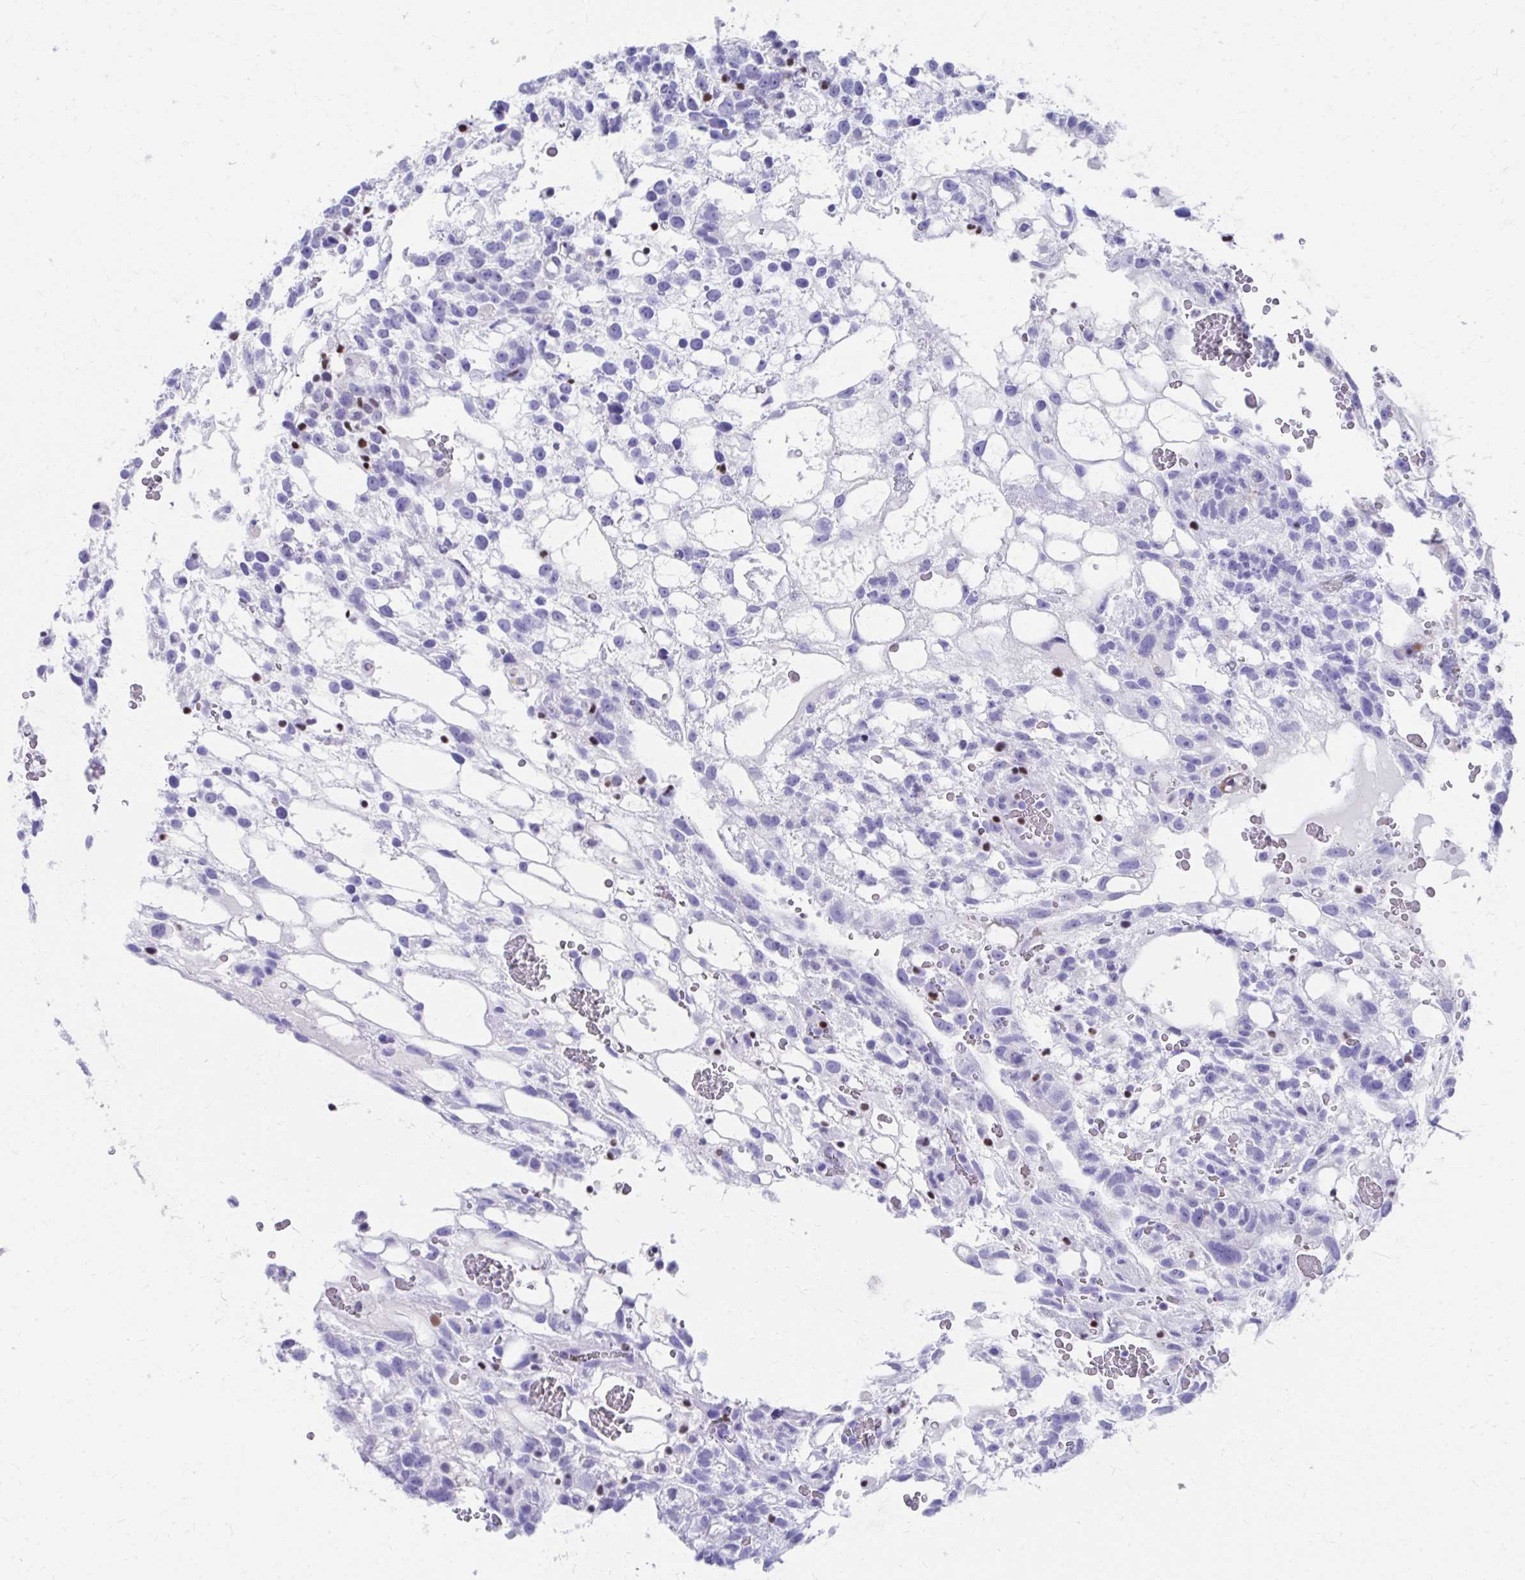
{"staining": {"intensity": "negative", "quantity": "none", "location": "none"}, "tissue": "testis cancer", "cell_type": "Tumor cells", "image_type": "cancer", "snomed": [{"axis": "morphology", "description": "Normal tissue, NOS"}, {"axis": "morphology", "description": "Carcinoma, Embryonal, NOS"}, {"axis": "topography", "description": "Testis"}], "caption": "An image of embryonal carcinoma (testis) stained for a protein exhibits no brown staining in tumor cells. (Stains: DAB (3,3'-diaminobenzidine) immunohistochemistry with hematoxylin counter stain, Microscopy: brightfield microscopy at high magnification).", "gene": "RUNX3", "patient": {"sex": "male", "age": 32}}